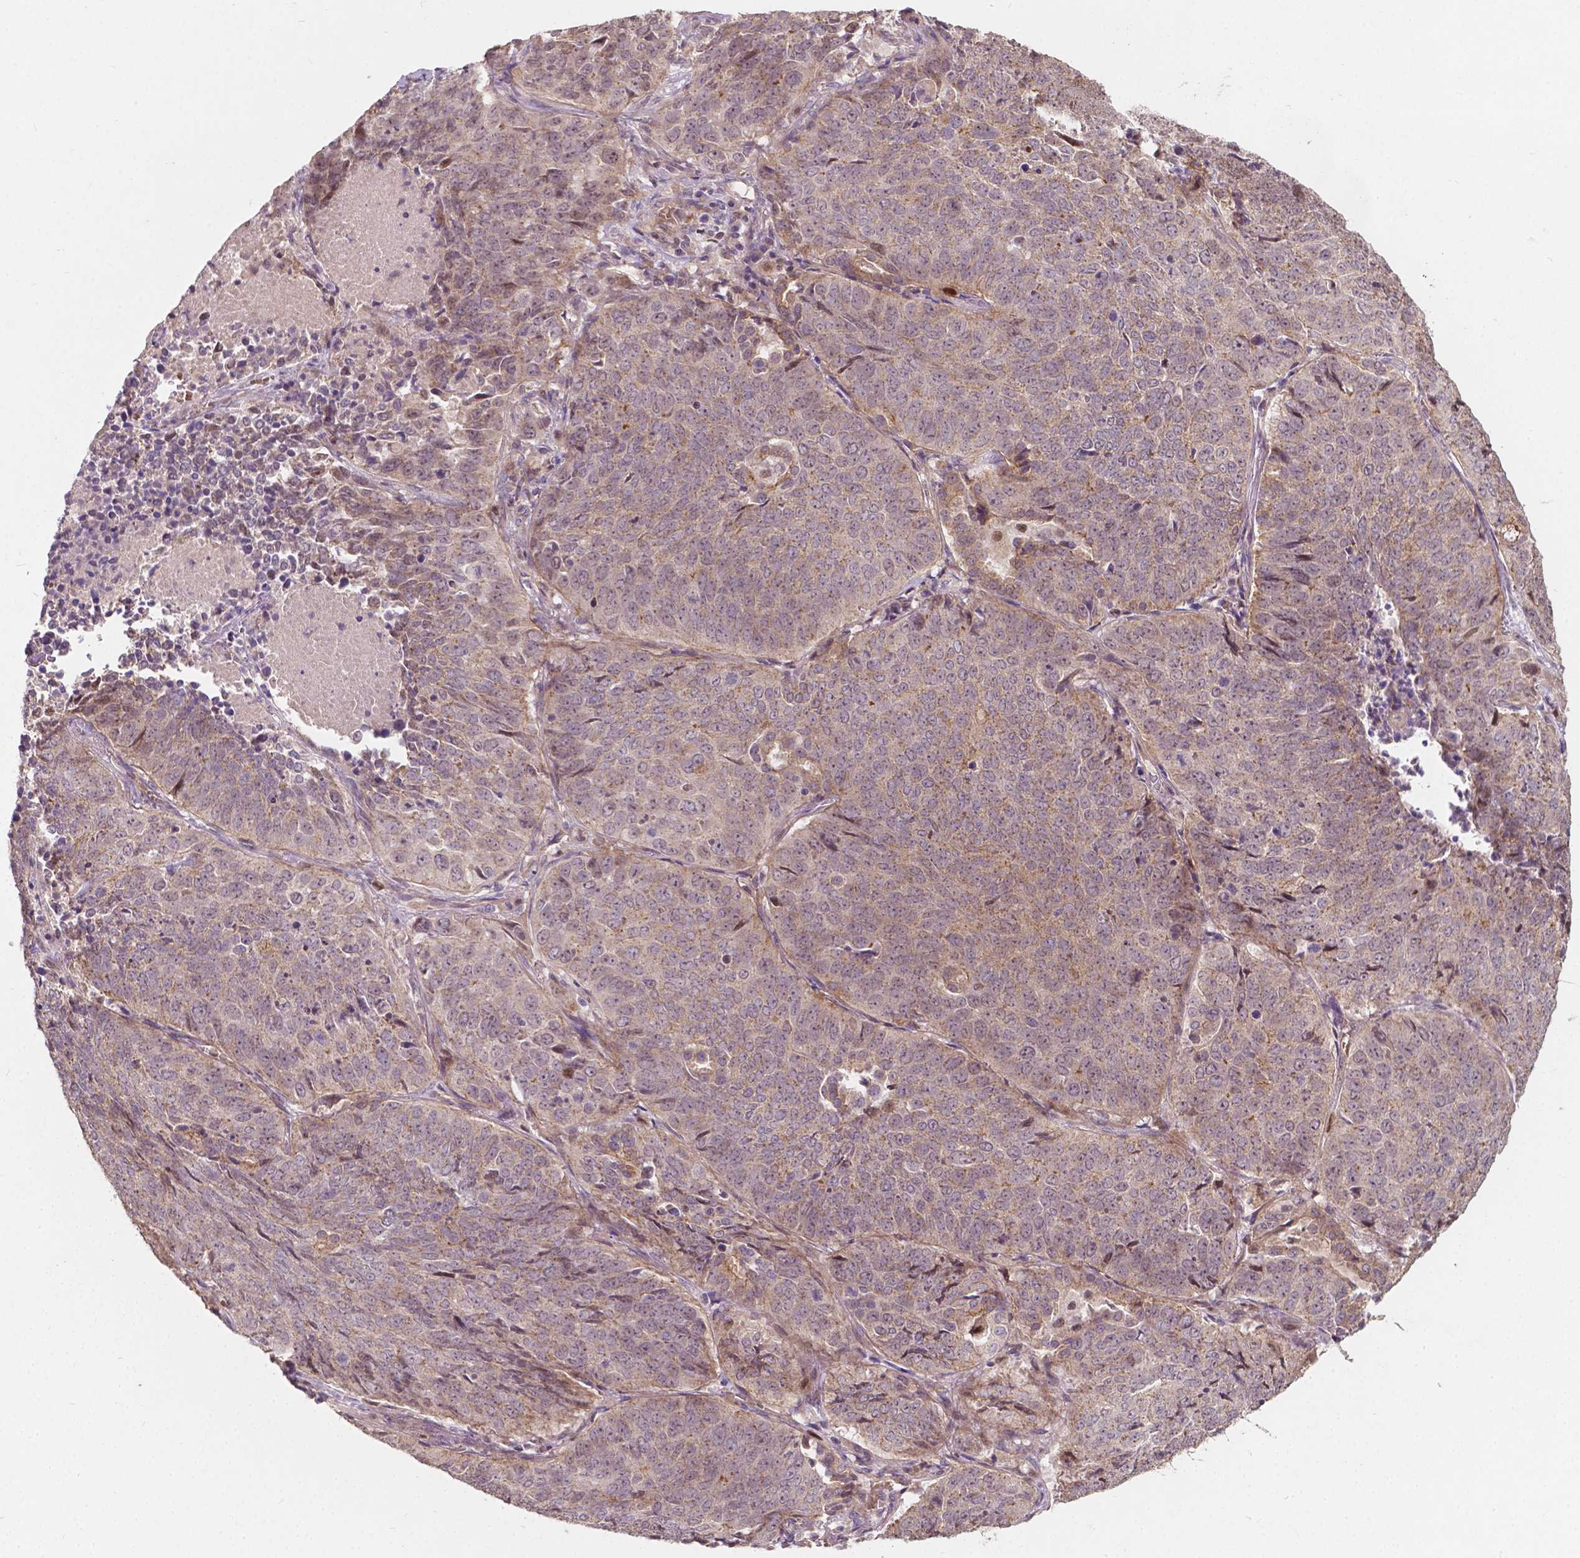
{"staining": {"intensity": "weak", "quantity": "25%-75%", "location": "cytoplasmic/membranous"}, "tissue": "lung cancer", "cell_type": "Tumor cells", "image_type": "cancer", "snomed": [{"axis": "morphology", "description": "Normal tissue, NOS"}, {"axis": "morphology", "description": "Squamous cell carcinoma, NOS"}, {"axis": "topography", "description": "Bronchus"}, {"axis": "topography", "description": "Lung"}], "caption": "Immunohistochemical staining of human lung cancer (squamous cell carcinoma) demonstrates low levels of weak cytoplasmic/membranous positivity in about 25%-75% of tumor cells.", "gene": "DUSP16", "patient": {"sex": "male", "age": 64}}